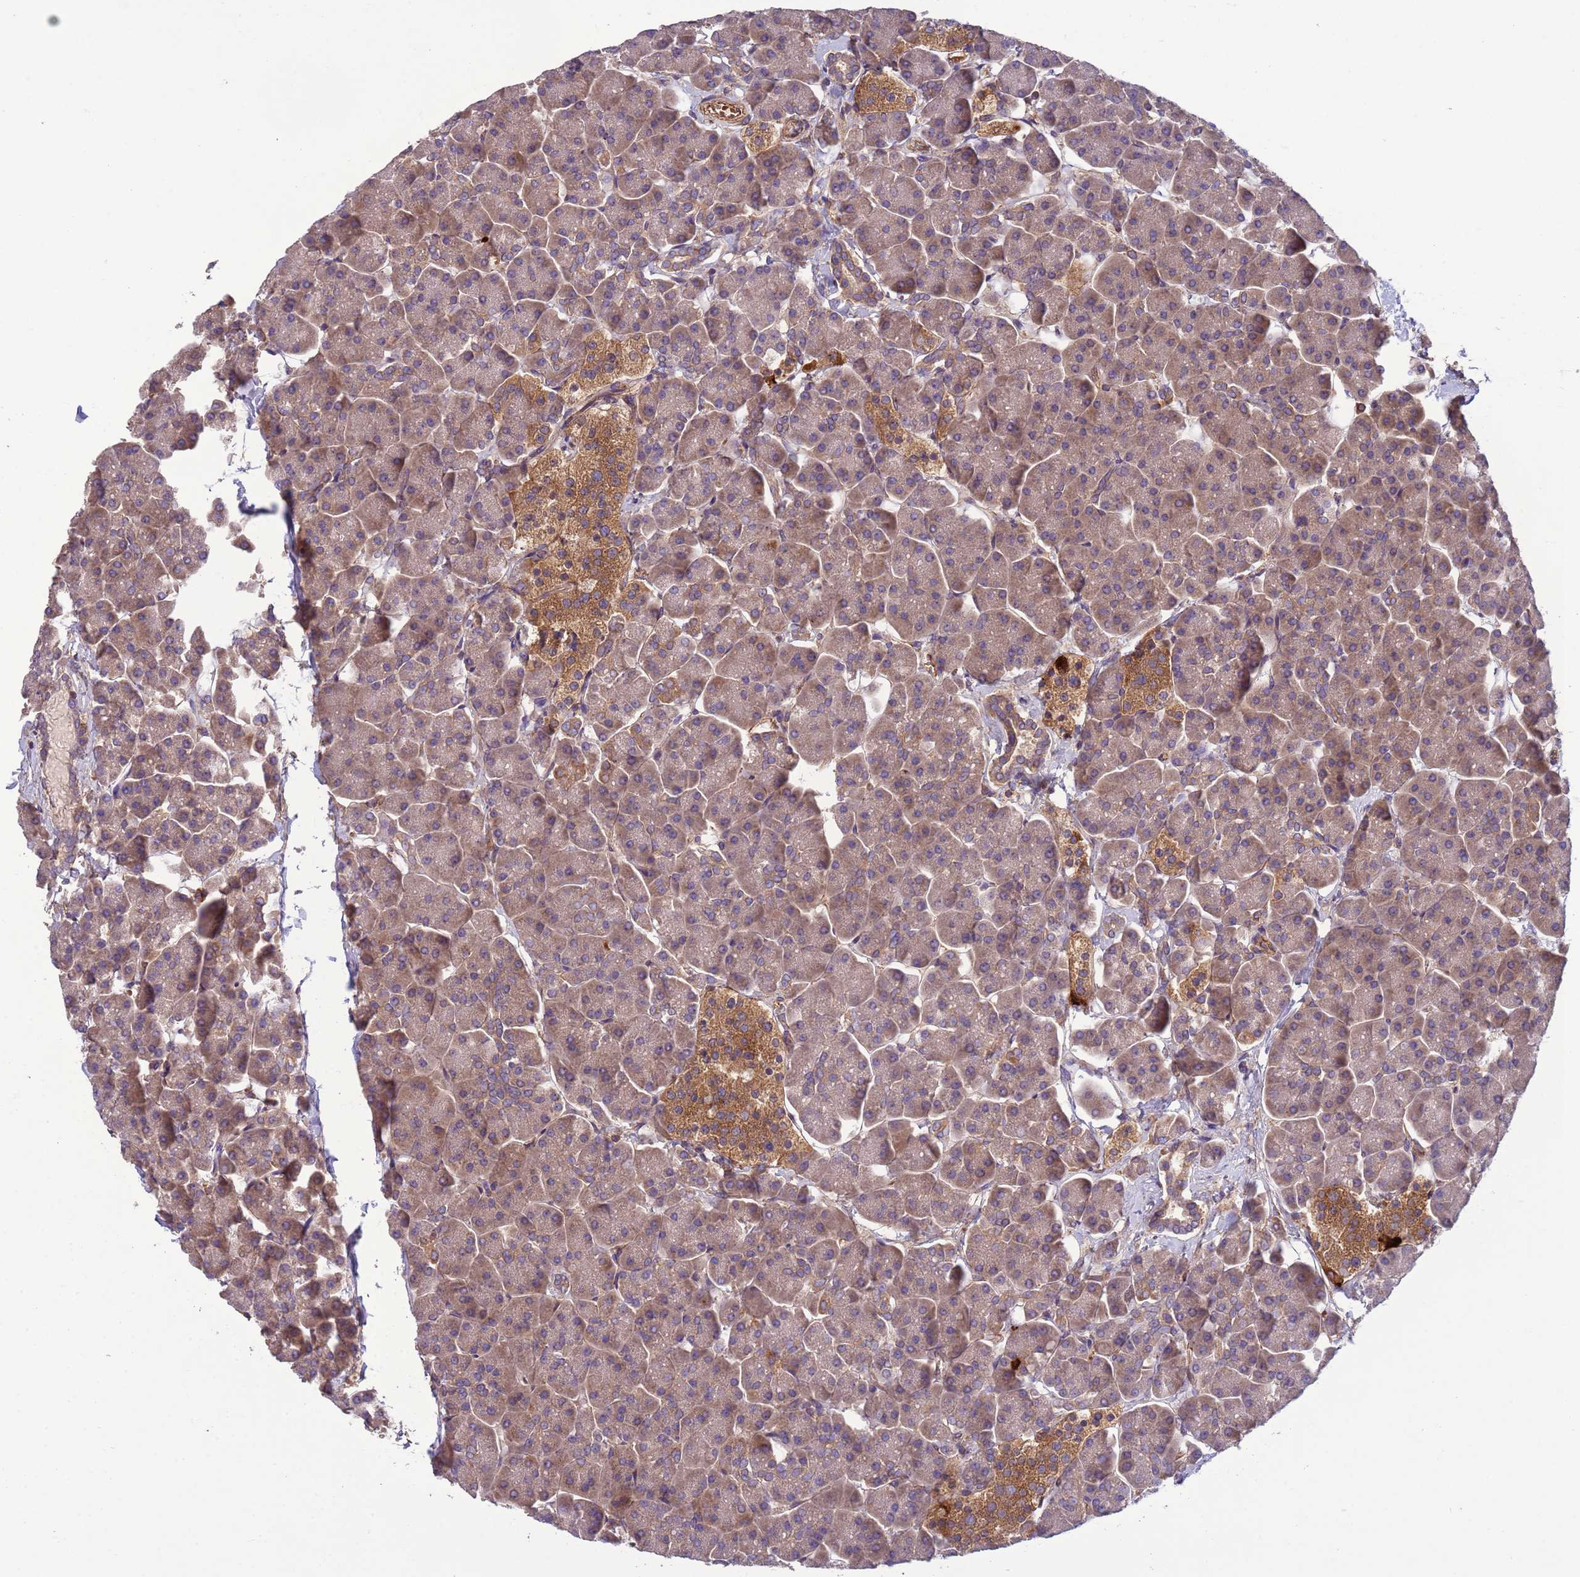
{"staining": {"intensity": "moderate", "quantity": ">75%", "location": "cytoplasmic/membranous"}, "tissue": "pancreas", "cell_type": "Exocrine glandular cells", "image_type": "normal", "snomed": [{"axis": "morphology", "description": "Normal tissue, NOS"}, {"axis": "topography", "description": "Pancreas"}, {"axis": "topography", "description": "Peripheral nerve tissue"}], "caption": "Pancreas stained with a protein marker displays moderate staining in exocrine glandular cells.", "gene": "RAB10", "patient": {"sex": "male", "age": 54}}